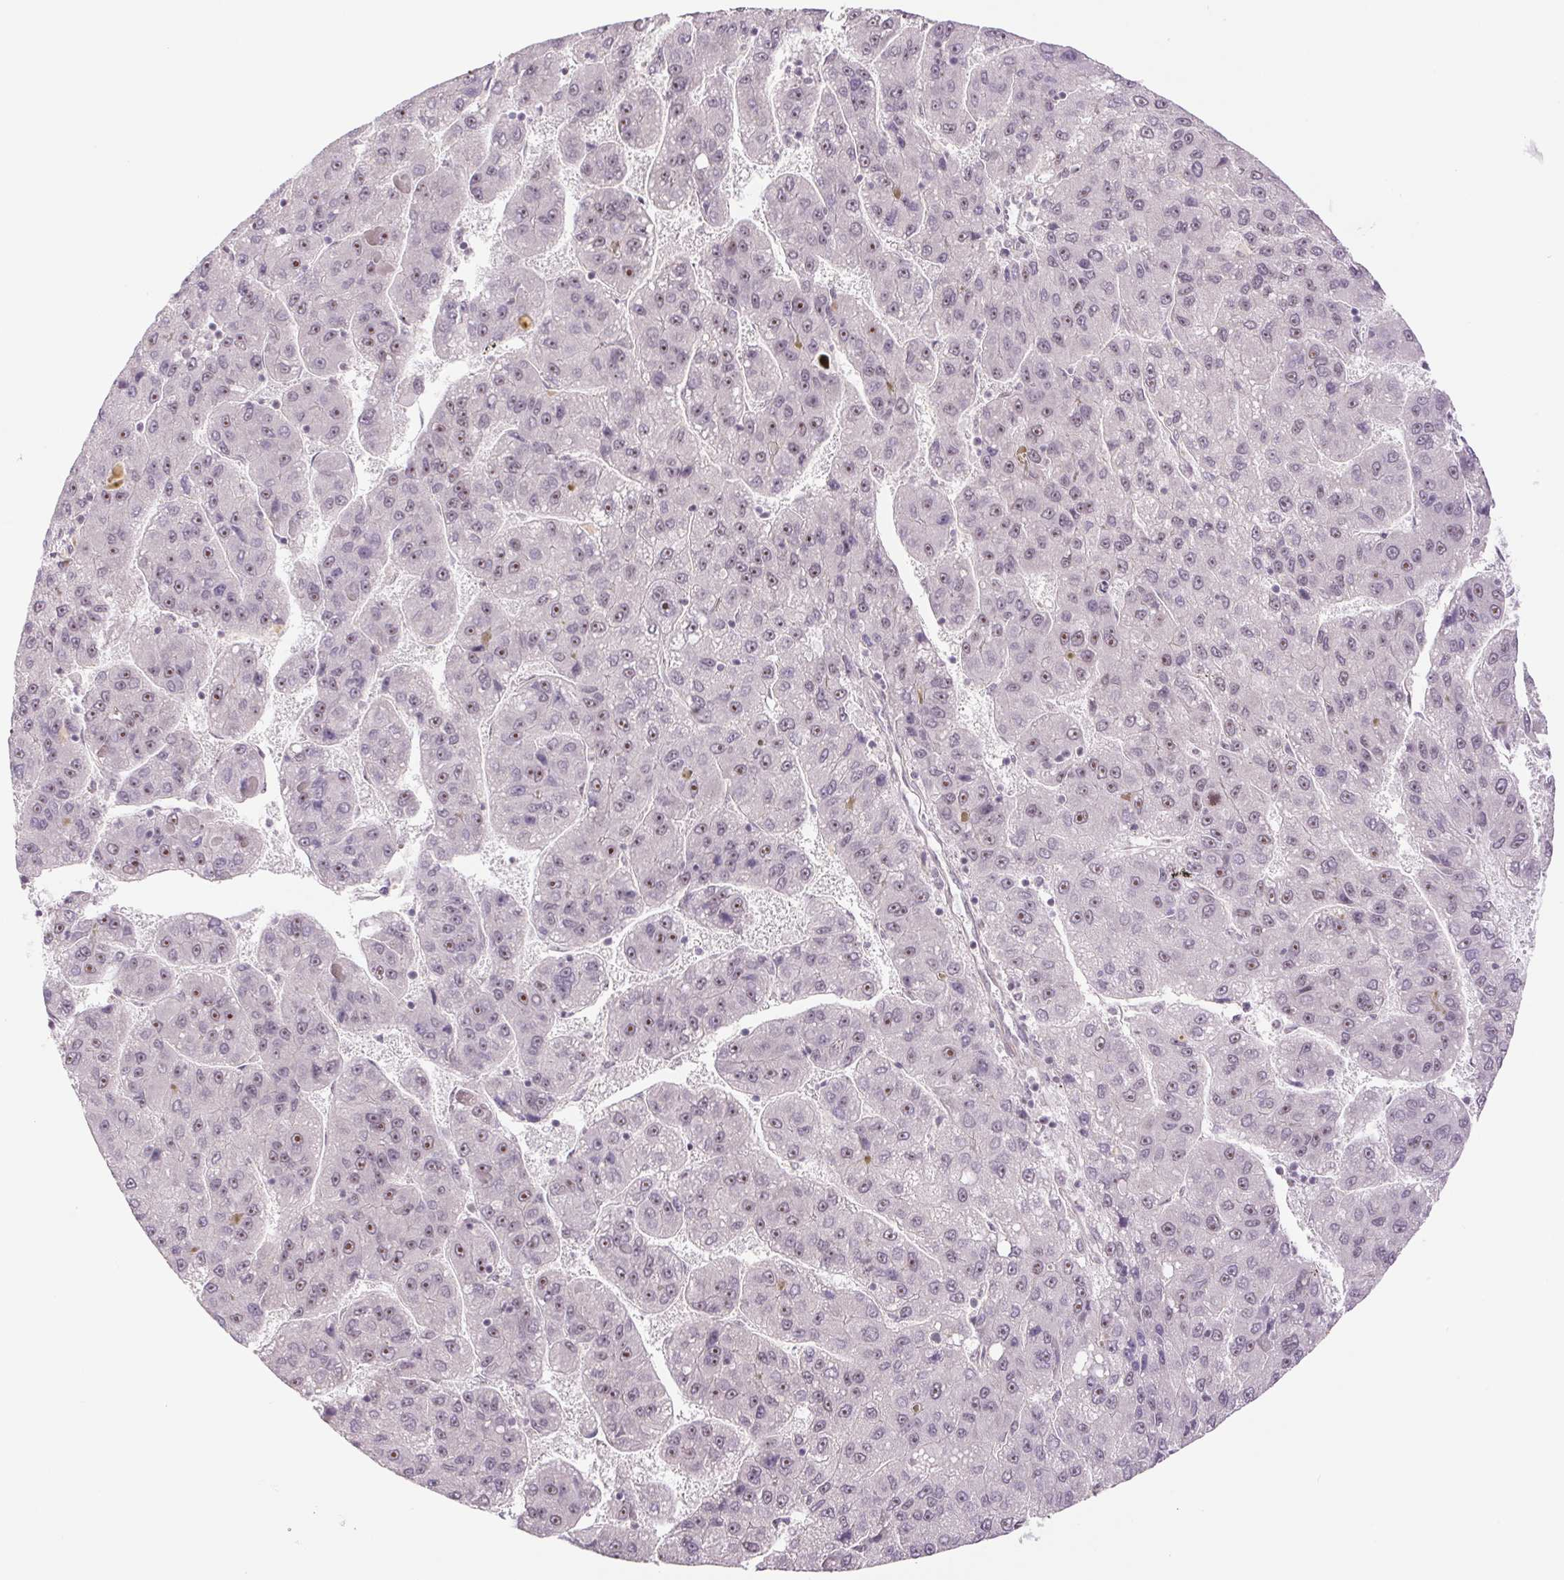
{"staining": {"intensity": "weak", "quantity": "25%-75%", "location": "nuclear"}, "tissue": "liver cancer", "cell_type": "Tumor cells", "image_type": "cancer", "snomed": [{"axis": "morphology", "description": "Carcinoma, Hepatocellular, NOS"}, {"axis": "topography", "description": "Liver"}], "caption": "Liver cancer (hepatocellular carcinoma) tissue displays weak nuclear expression in about 25%-75% of tumor cells (DAB (3,3'-diaminobenzidine) IHC, brown staining for protein, blue staining for nuclei).", "gene": "CWC25", "patient": {"sex": "female", "age": 82}}